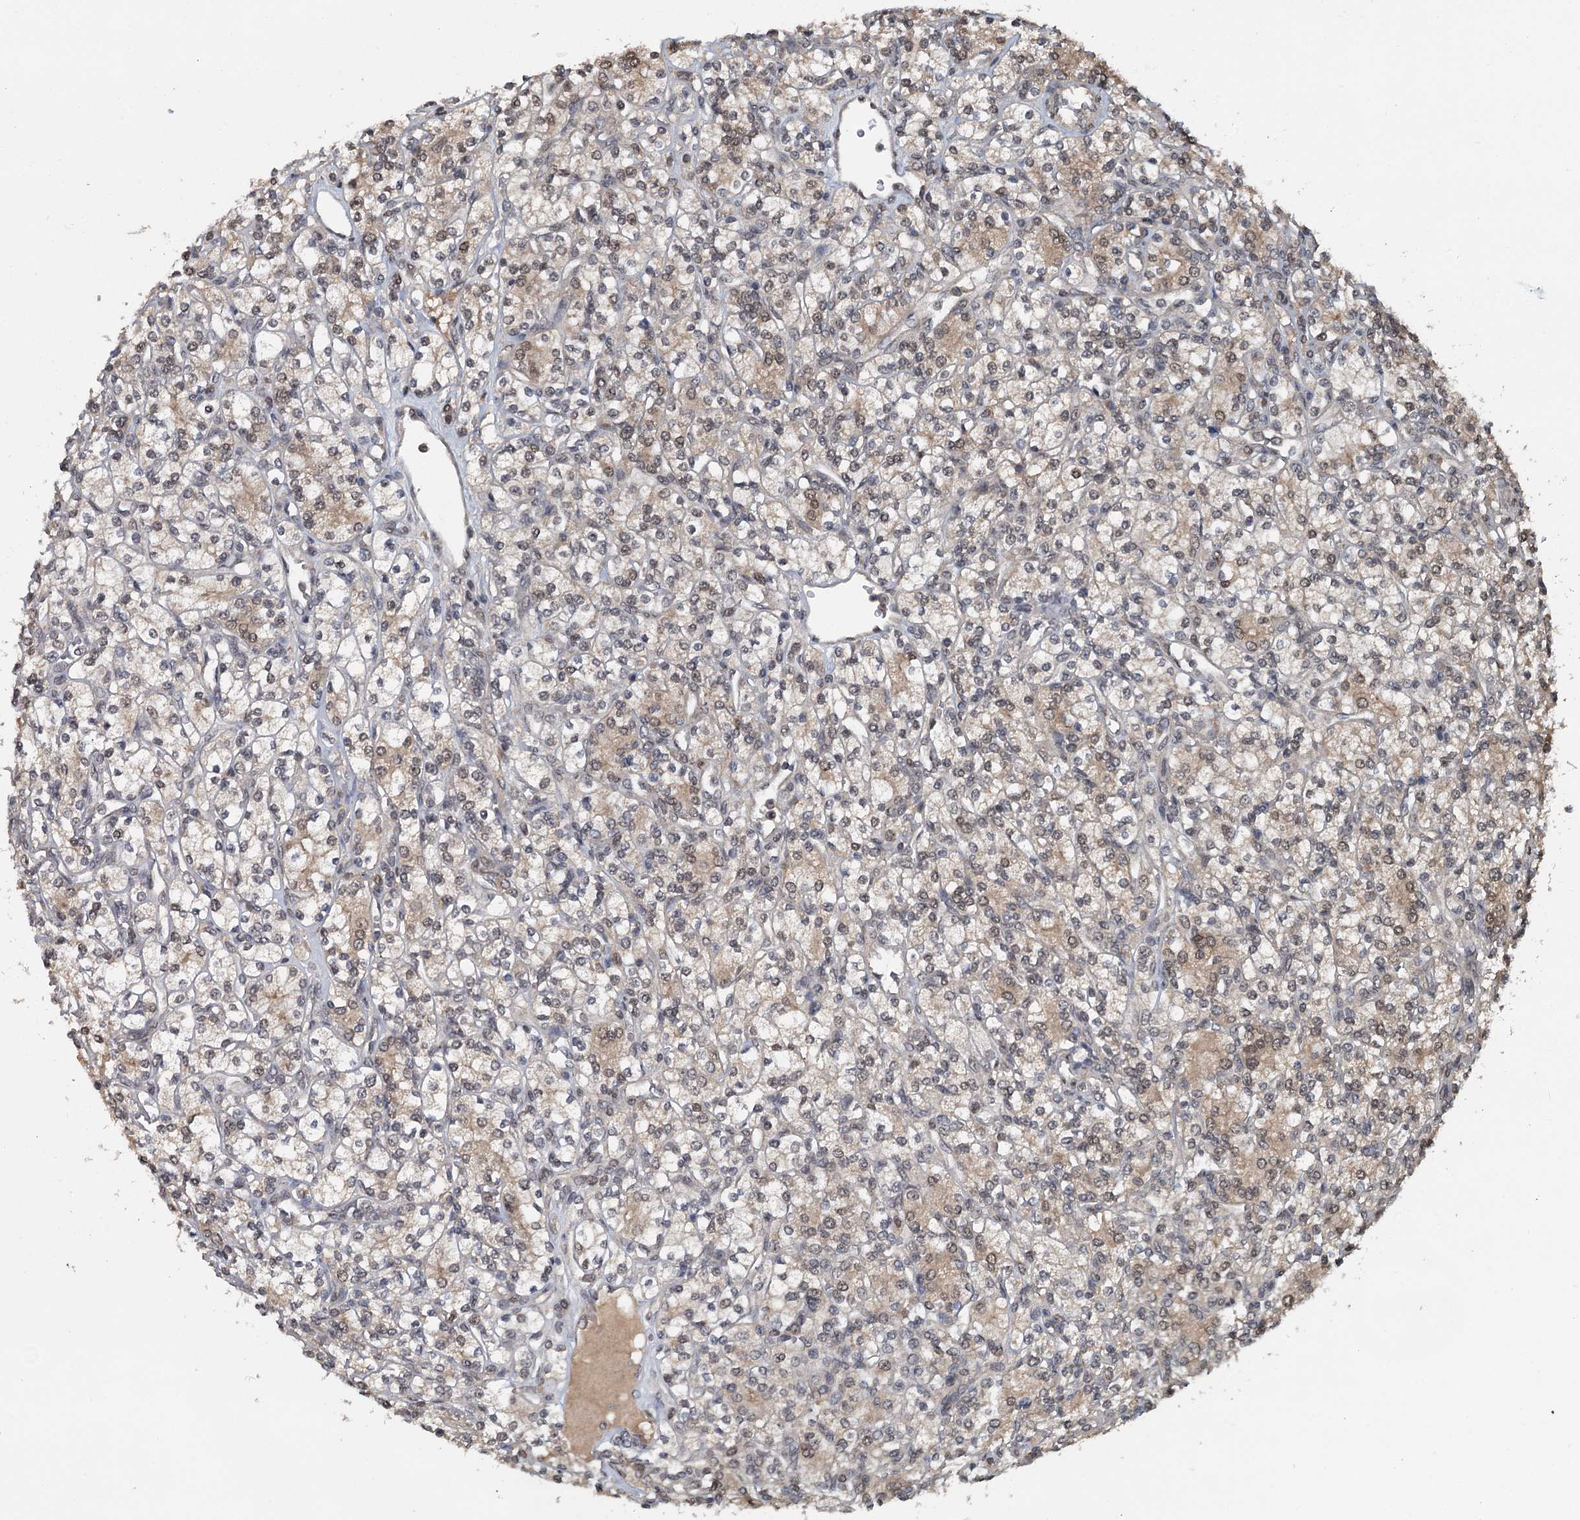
{"staining": {"intensity": "weak", "quantity": "25%-75%", "location": "cytoplasmic/membranous,nuclear"}, "tissue": "renal cancer", "cell_type": "Tumor cells", "image_type": "cancer", "snomed": [{"axis": "morphology", "description": "Adenocarcinoma, NOS"}, {"axis": "topography", "description": "Kidney"}], "caption": "A brown stain highlights weak cytoplasmic/membranous and nuclear expression of a protein in renal cancer tumor cells. The staining is performed using DAB (3,3'-diaminobenzidine) brown chromogen to label protein expression. The nuclei are counter-stained blue using hematoxylin.", "gene": "MYG1", "patient": {"sex": "male", "age": 77}}